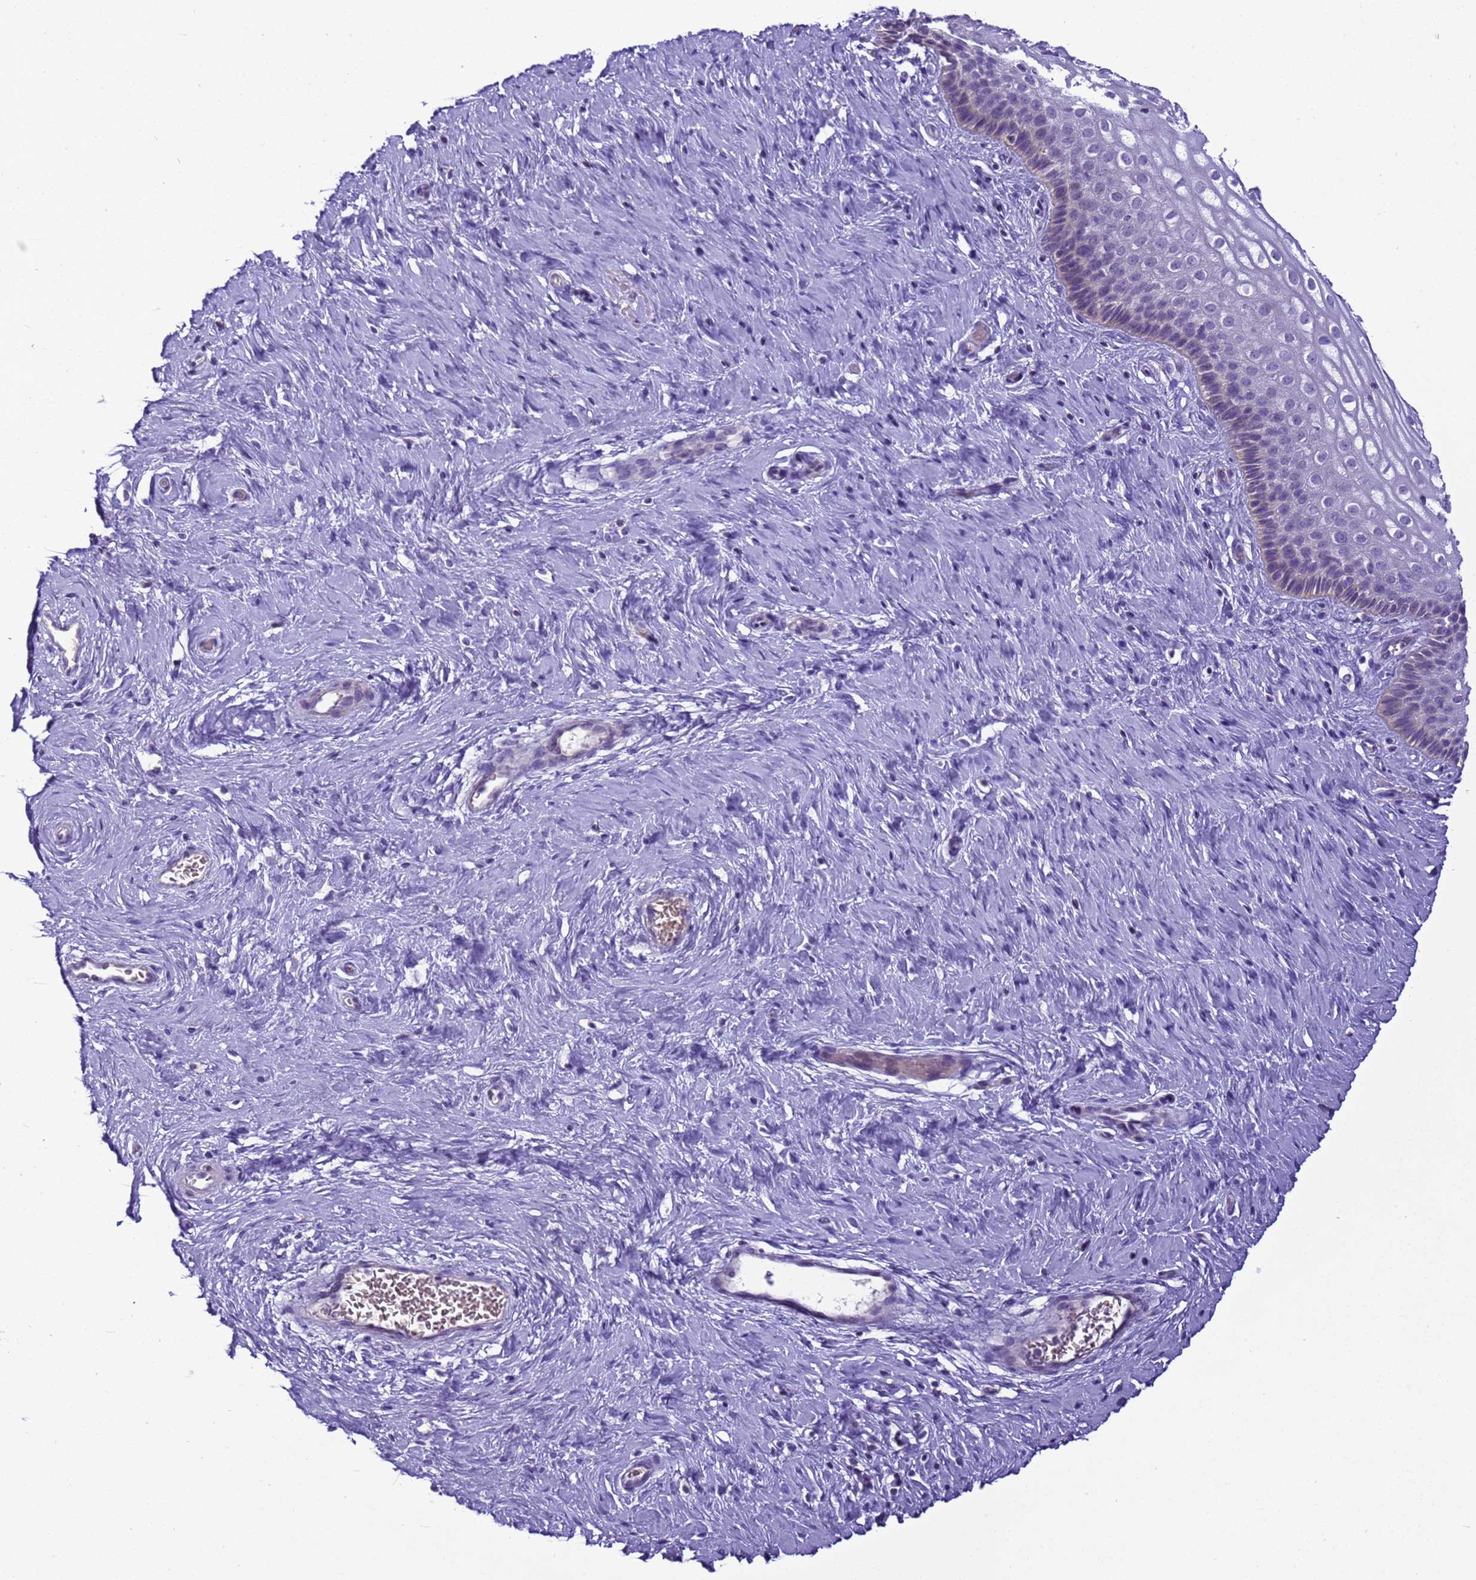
{"staining": {"intensity": "strong", "quantity": ">75%", "location": "cytoplasmic/membranous"}, "tissue": "cervix", "cell_type": "Glandular cells", "image_type": "normal", "snomed": [{"axis": "morphology", "description": "Normal tissue, NOS"}, {"axis": "topography", "description": "Cervix"}], "caption": "Unremarkable cervix reveals strong cytoplasmic/membranous positivity in about >75% of glandular cells, visualized by immunohistochemistry.", "gene": "PIEZO2", "patient": {"sex": "female", "age": 33}}